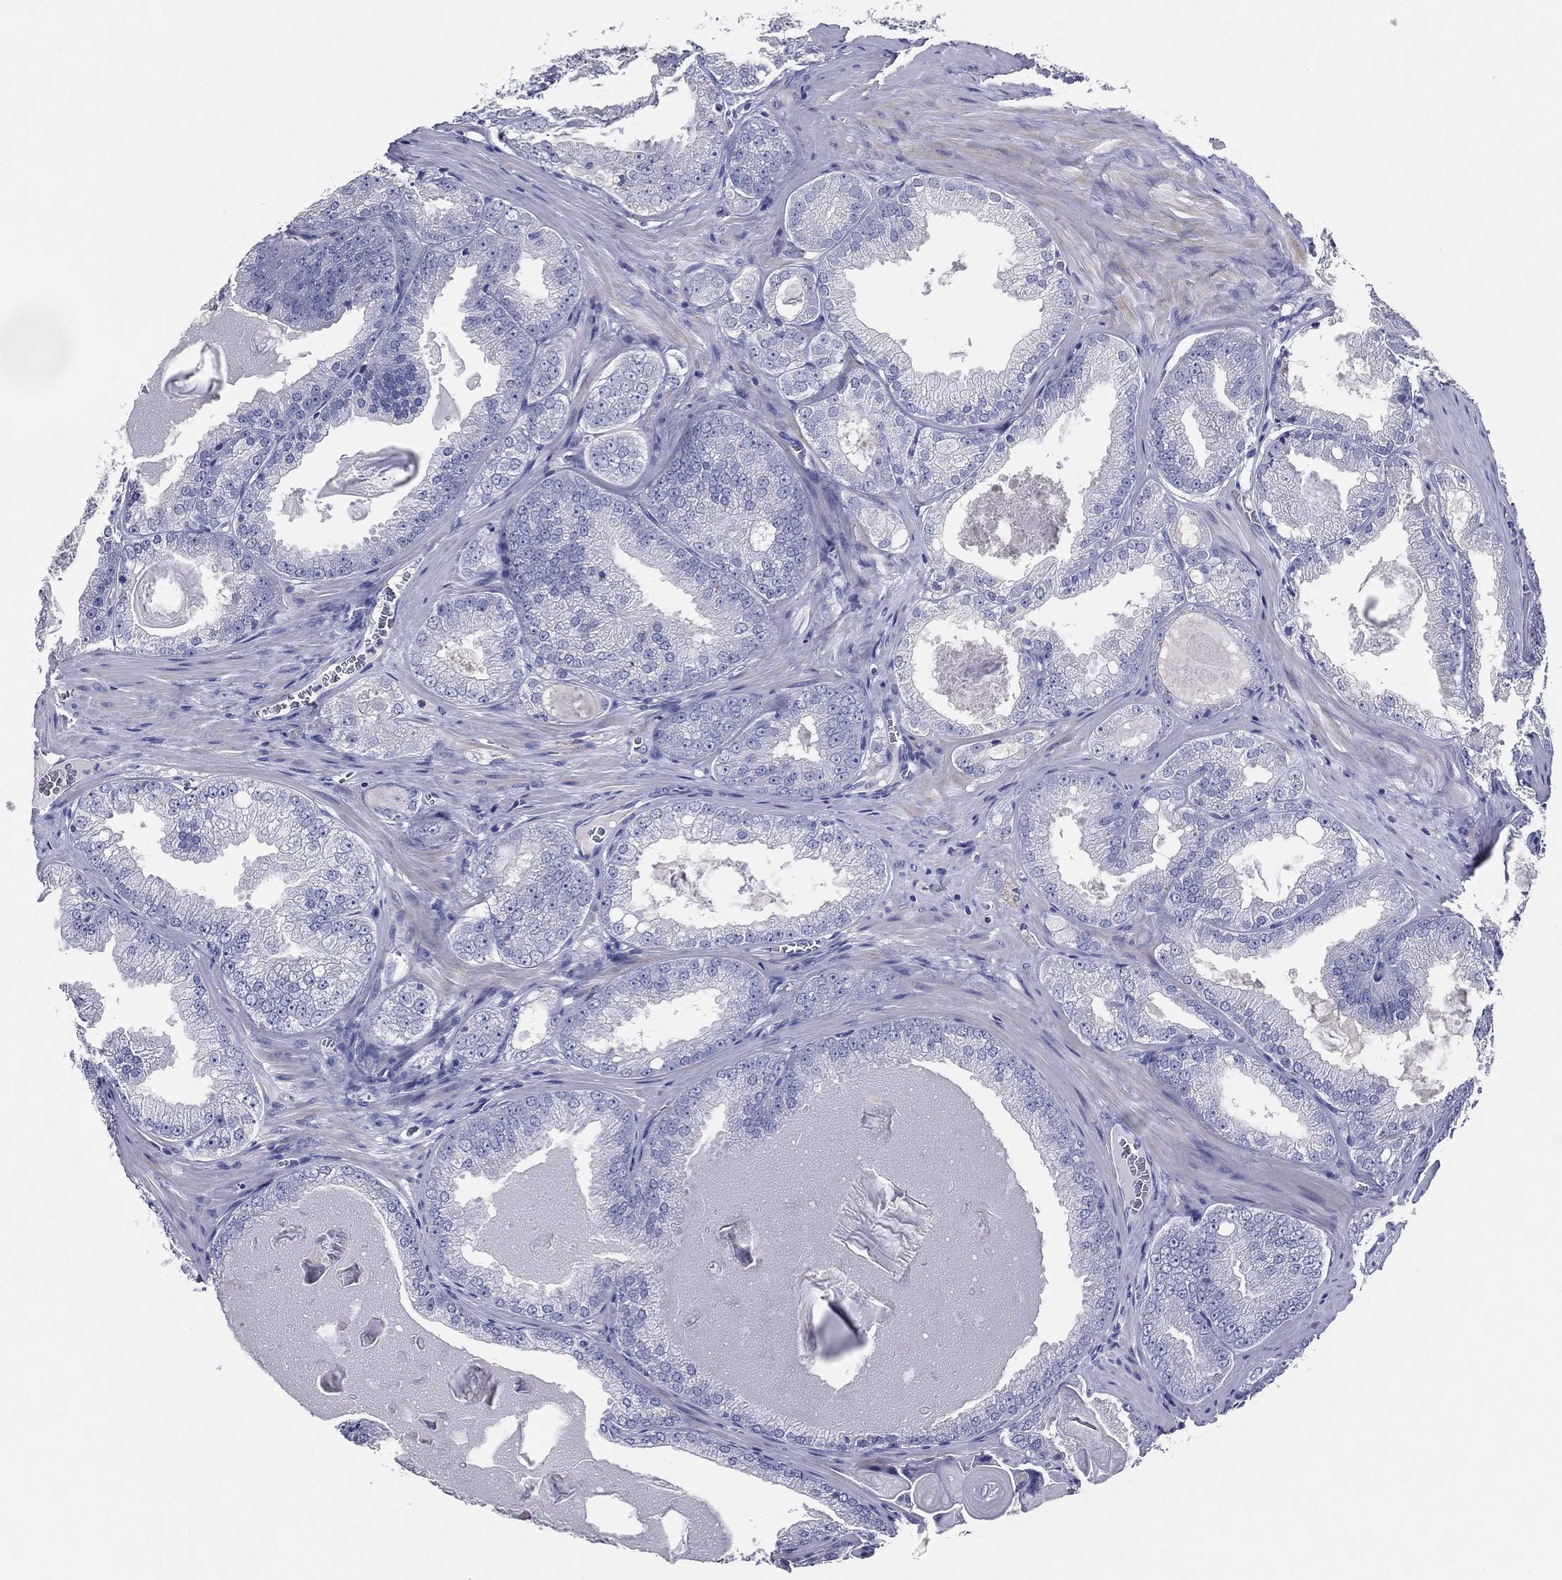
{"staining": {"intensity": "negative", "quantity": "none", "location": "none"}, "tissue": "prostate cancer", "cell_type": "Tumor cells", "image_type": "cancer", "snomed": [{"axis": "morphology", "description": "Adenocarcinoma, Low grade"}, {"axis": "topography", "description": "Prostate"}], "caption": "The micrograph displays no staining of tumor cells in prostate cancer.", "gene": "TFAP2A", "patient": {"sex": "male", "age": 72}}